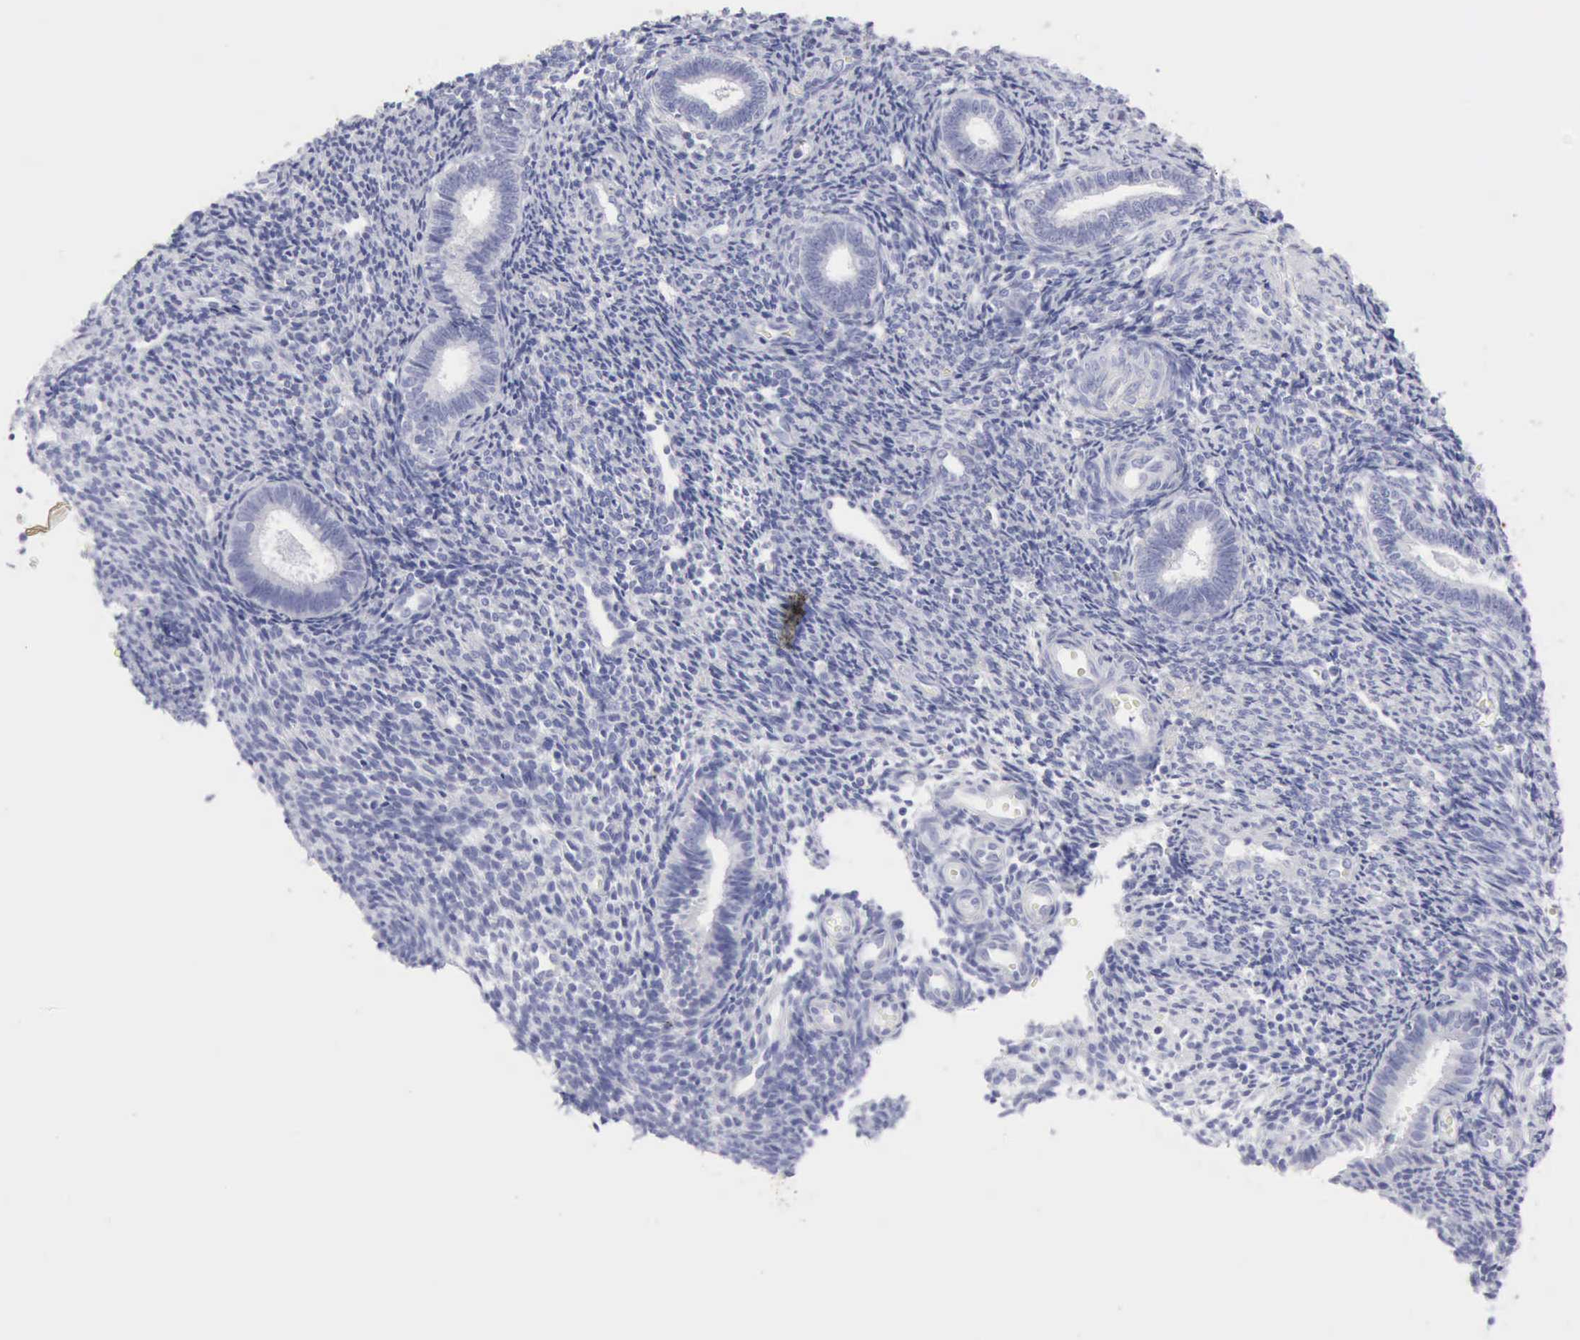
{"staining": {"intensity": "negative", "quantity": "none", "location": "none"}, "tissue": "endometrium", "cell_type": "Cells in endometrial stroma", "image_type": "normal", "snomed": [{"axis": "morphology", "description": "Normal tissue, NOS"}, {"axis": "topography", "description": "Endometrium"}], "caption": "This micrograph is of normal endometrium stained with immunohistochemistry to label a protein in brown with the nuclei are counter-stained blue. There is no expression in cells in endometrial stroma.", "gene": "KRT5", "patient": {"sex": "female", "age": 27}}